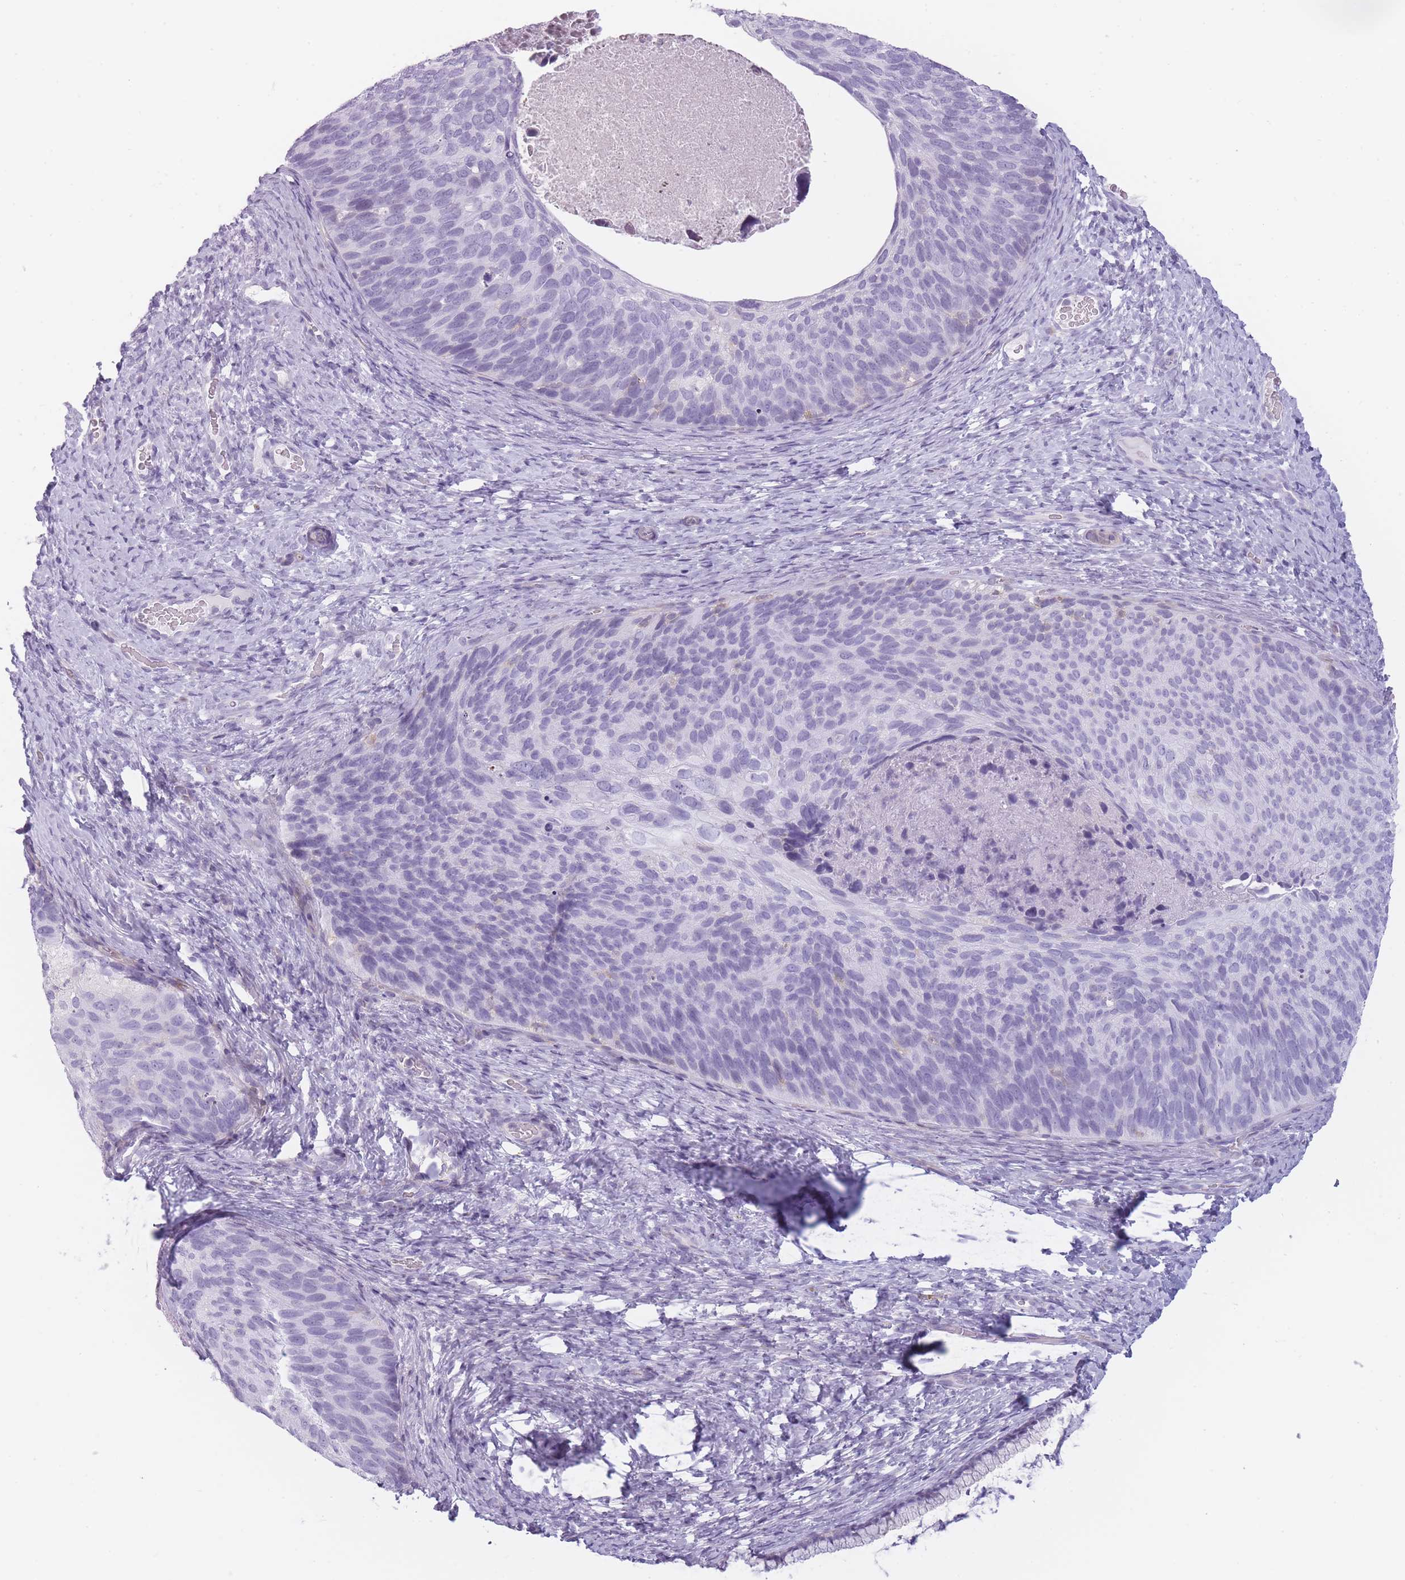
{"staining": {"intensity": "negative", "quantity": "none", "location": "none"}, "tissue": "cervical cancer", "cell_type": "Tumor cells", "image_type": "cancer", "snomed": [{"axis": "morphology", "description": "Squamous cell carcinoma, NOS"}, {"axis": "topography", "description": "Cervix"}], "caption": "Immunohistochemical staining of human cervical squamous cell carcinoma exhibits no significant staining in tumor cells.", "gene": "GGT1", "patient": {"sex": "female", "age": 80}}